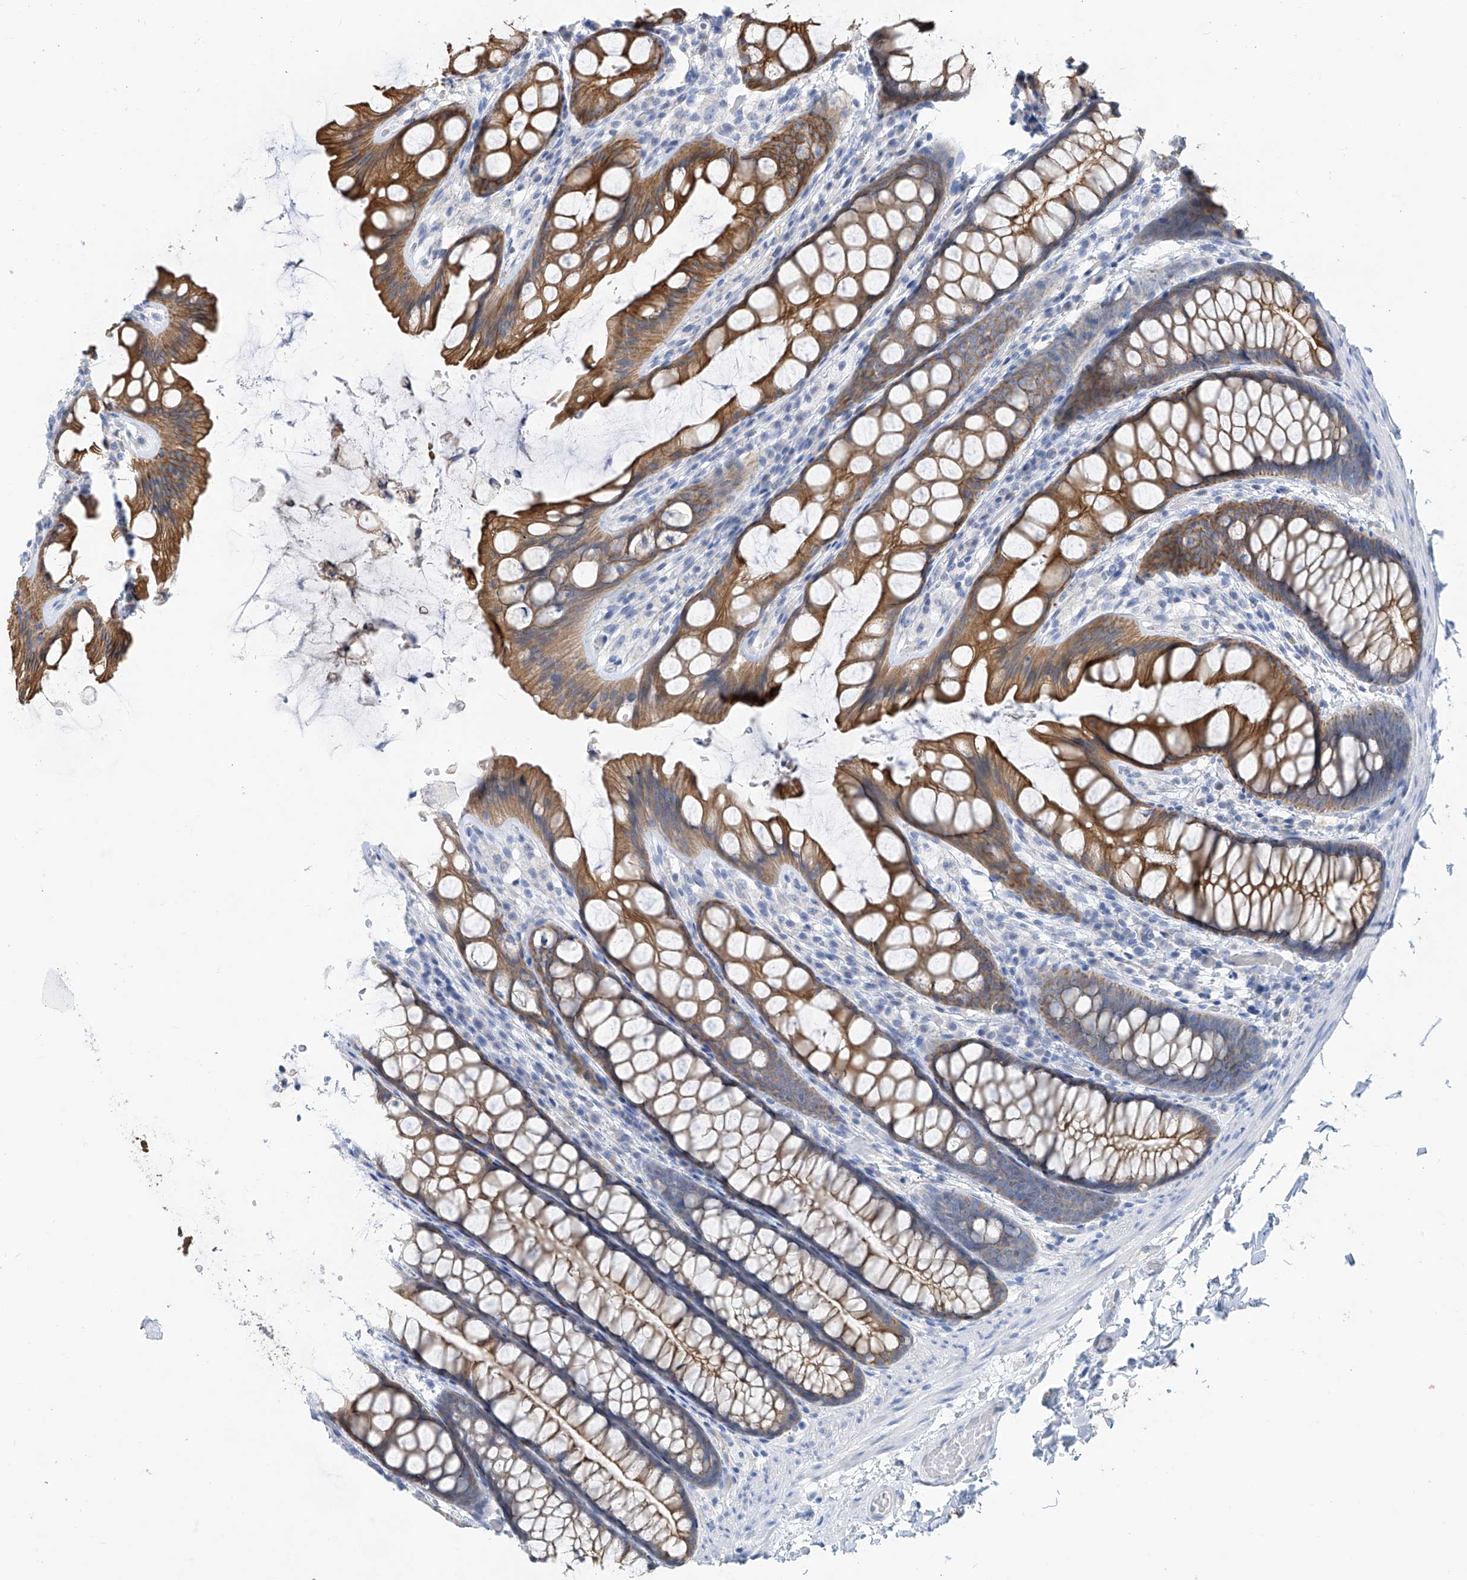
{"staining": {"intensity": "negative", "quantity": "none", "location": "none"}, "tissue": "colon", "cell_type": "Endothelial cells", "image_type": "normal", "snomed": [{"axis": "morphology", "description": "Normal tissue, NOS"}, {"axis": "topography", "description": "Colon"}], "caption": "Endothelial cells show no significant staining in normal colon. The staining was performed using DAB to visualize the protein expression in brown, while the nuclei were stained in blue with hematoxylin (Magnification: 20x).", "gene": "PIK3C2B", "patient": {"sex": "male", "age": 47}}